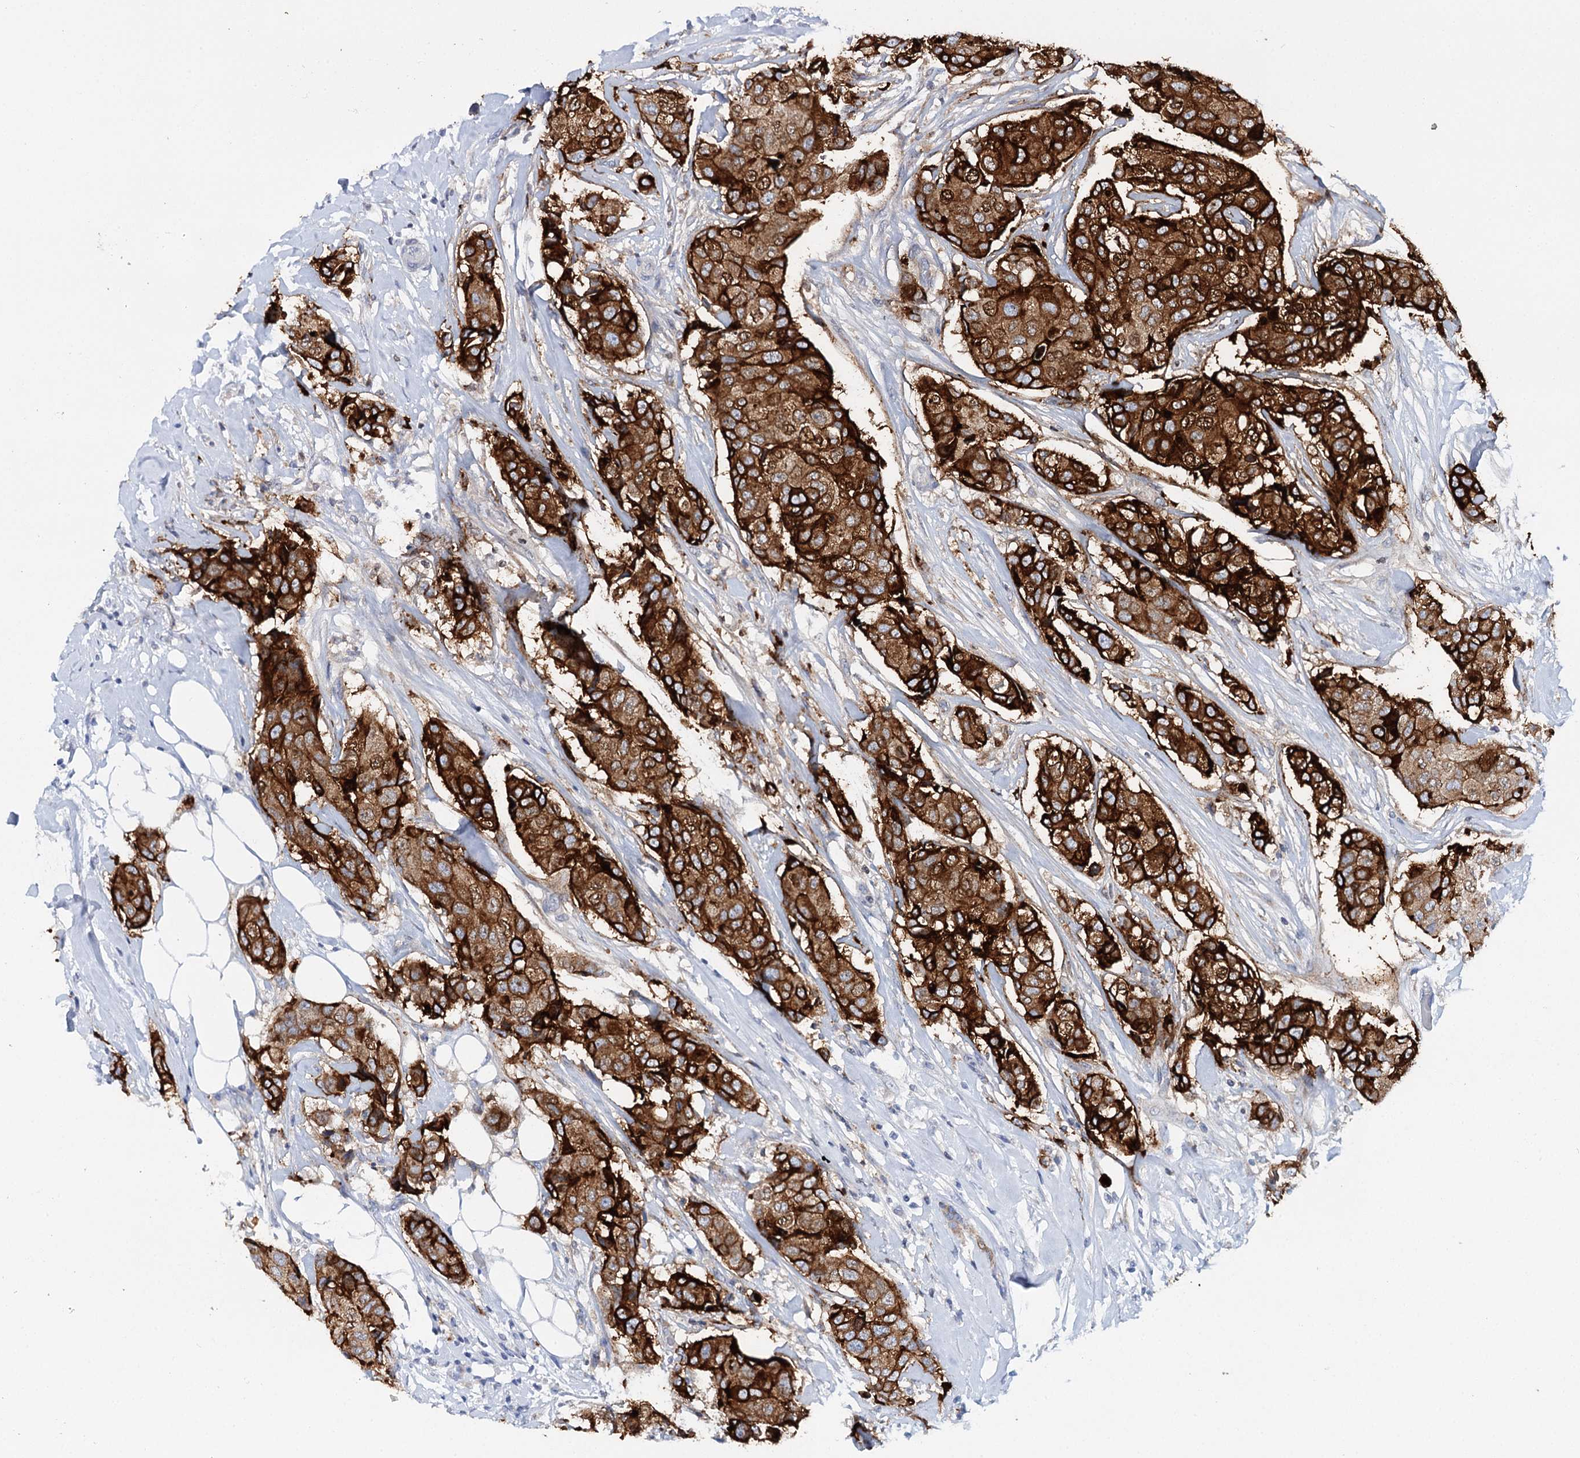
{"staining": {"intensity": "strong", "quantity": ">75%", "location": "cytoplasmic/membranous"}, "tissue": "breast cancer", "cell_type": "Tumor cells", "image_type": "cancer", "snomed": [{"axis": "morphology", "description": "Duct carcinoma"}, {"axis": "topography", "description": "Breast"}], "caption": "Breast cancer stained for a protein exhibits strong cytoplasmic/membranous positivity in tumor cells.", "gene": "CEACAM8", "patient": {"sex": "female", "age": 80}}